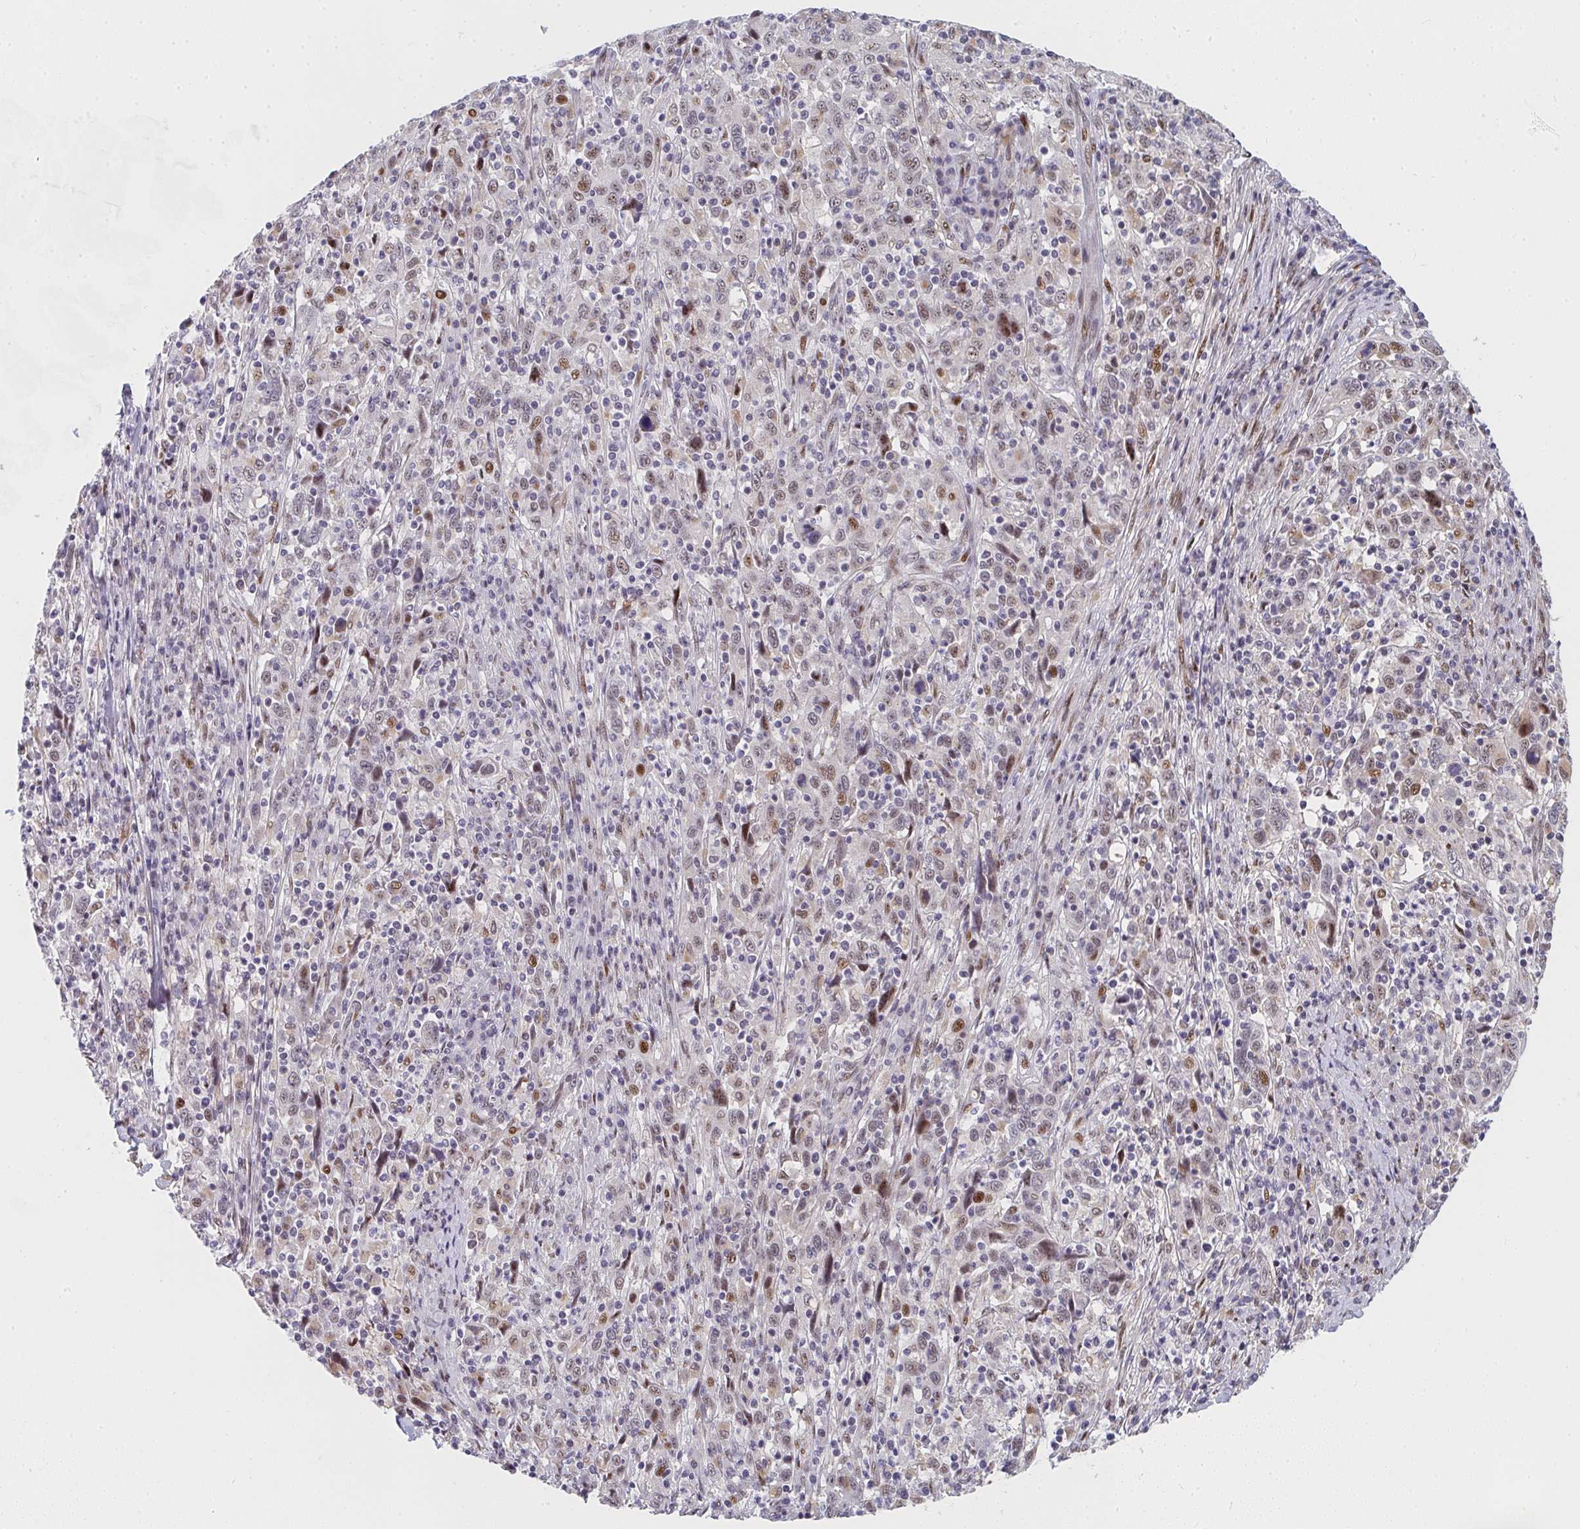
{"staining": {"intensity": "moderate", "quantity": "25%-75%", "location": "nuclear"}, "tissue": "cervical cancer", "cell_type": "Tumor cells", "image_type": "cancer", "snomed": [{"axis": "morphology", "description": "Squamous cell carcinoma, NOS"}, {"axis": "topography", "description": "Cervix"}], "caption": "This is a photomicrograph of IHC staining of squamous cell carcinoma (cervical), which shows moderate staining in the nuclear of tumor cells.", "gene": "ZIC3", "patient": {"sex": "female", "age": 46}}